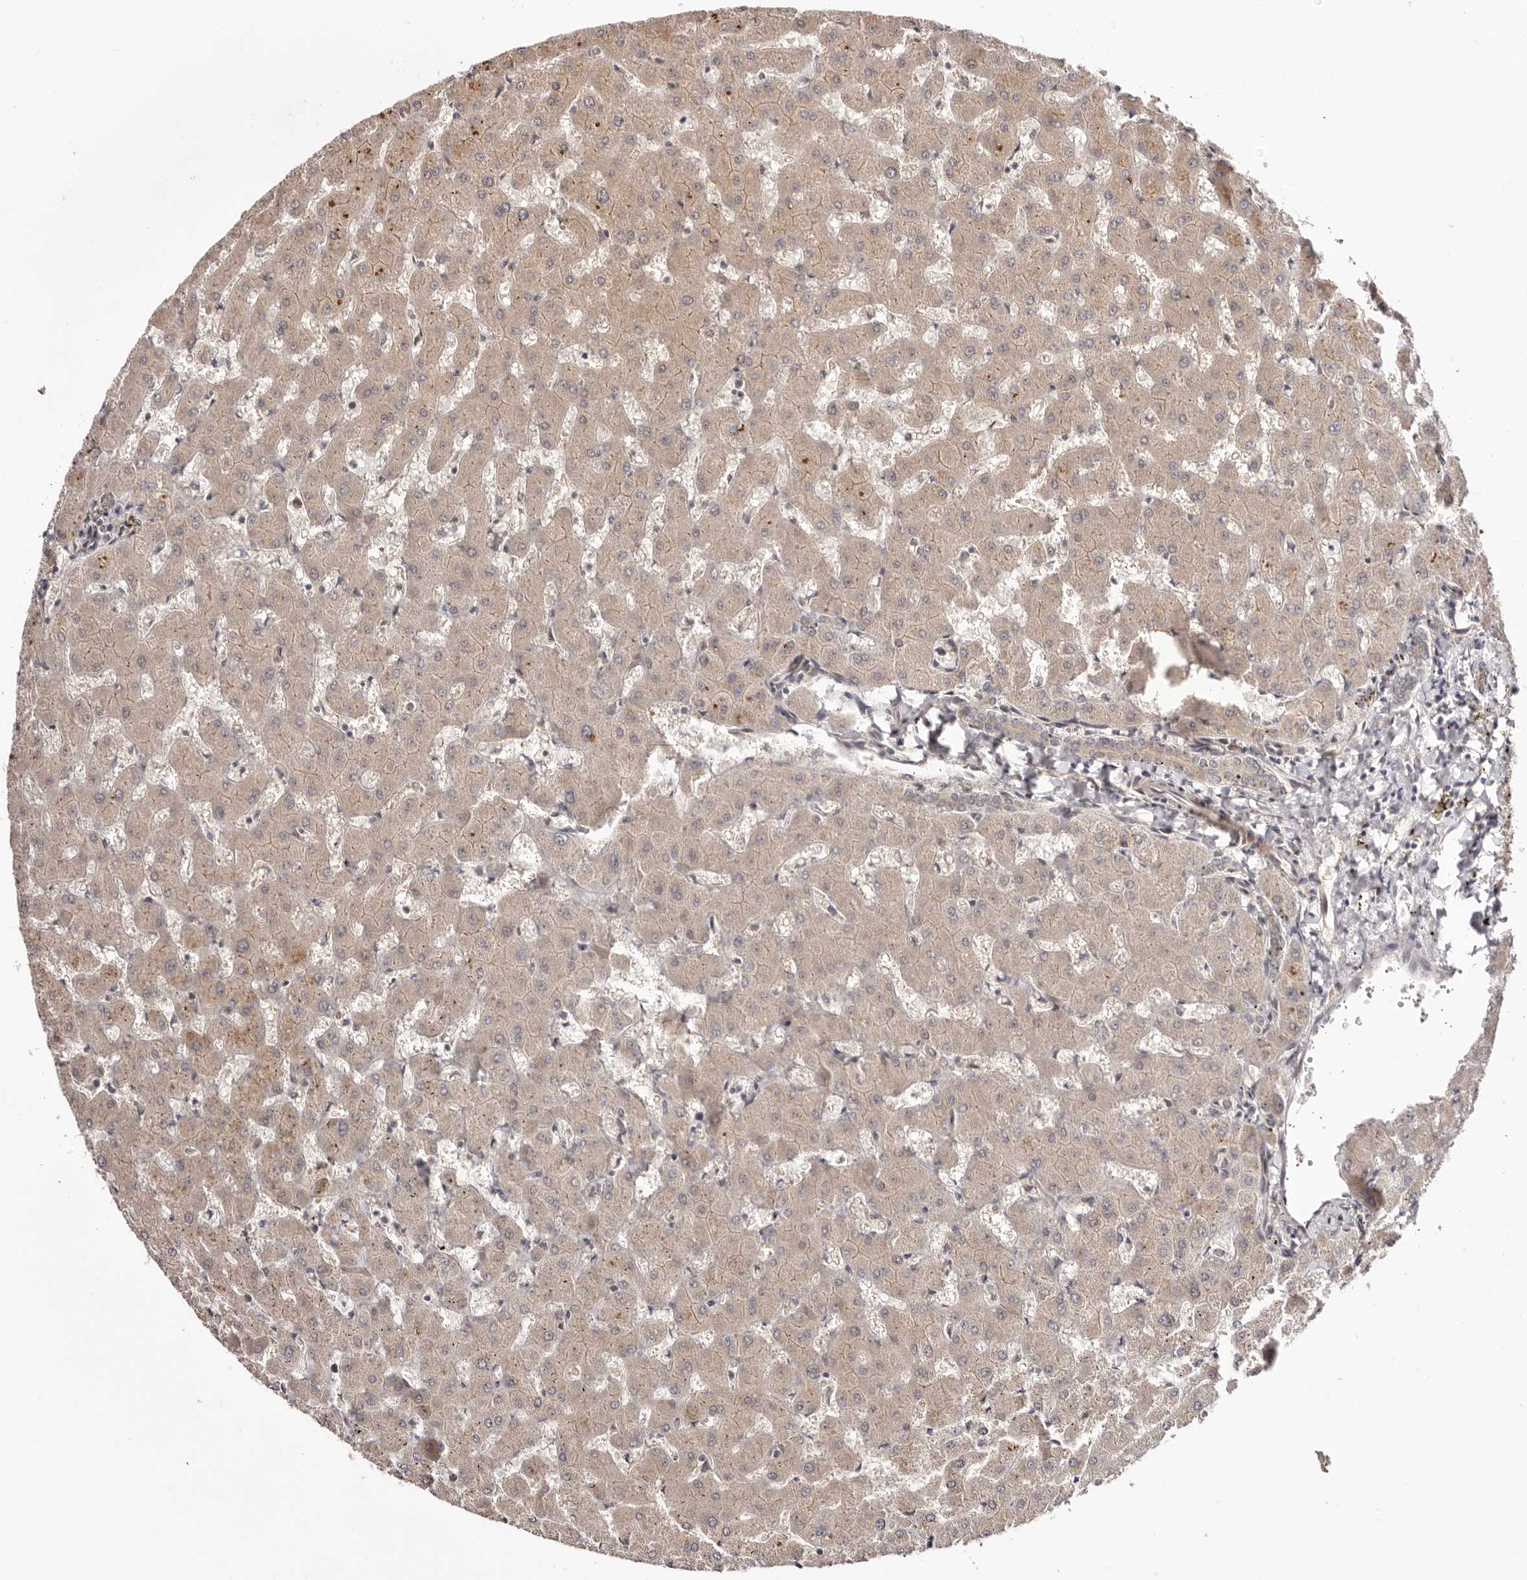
{"staining": {"intensity": "weak", "quantity": "25%-75%", "location": "cytoplasmic/membranous"}, "tissue": "liver", "cell_type": "Cholangiocytes", "image_type": "normal", "snomed": [{"axis": "morphology", "description": "Normal tissue, NOS"}, {"axis": "topography", "description": "Liver"}], "caption": "An IHC image of normal tissue is shown. Protein staining in brown labels weak cytoplasmic/membranous positivity in liver within cholangiocytes. (DAB = brown stain, brightfield microscopy at high magnification).", "gene": "EGR3", "patient": {"sex": "female", "age": 63}}